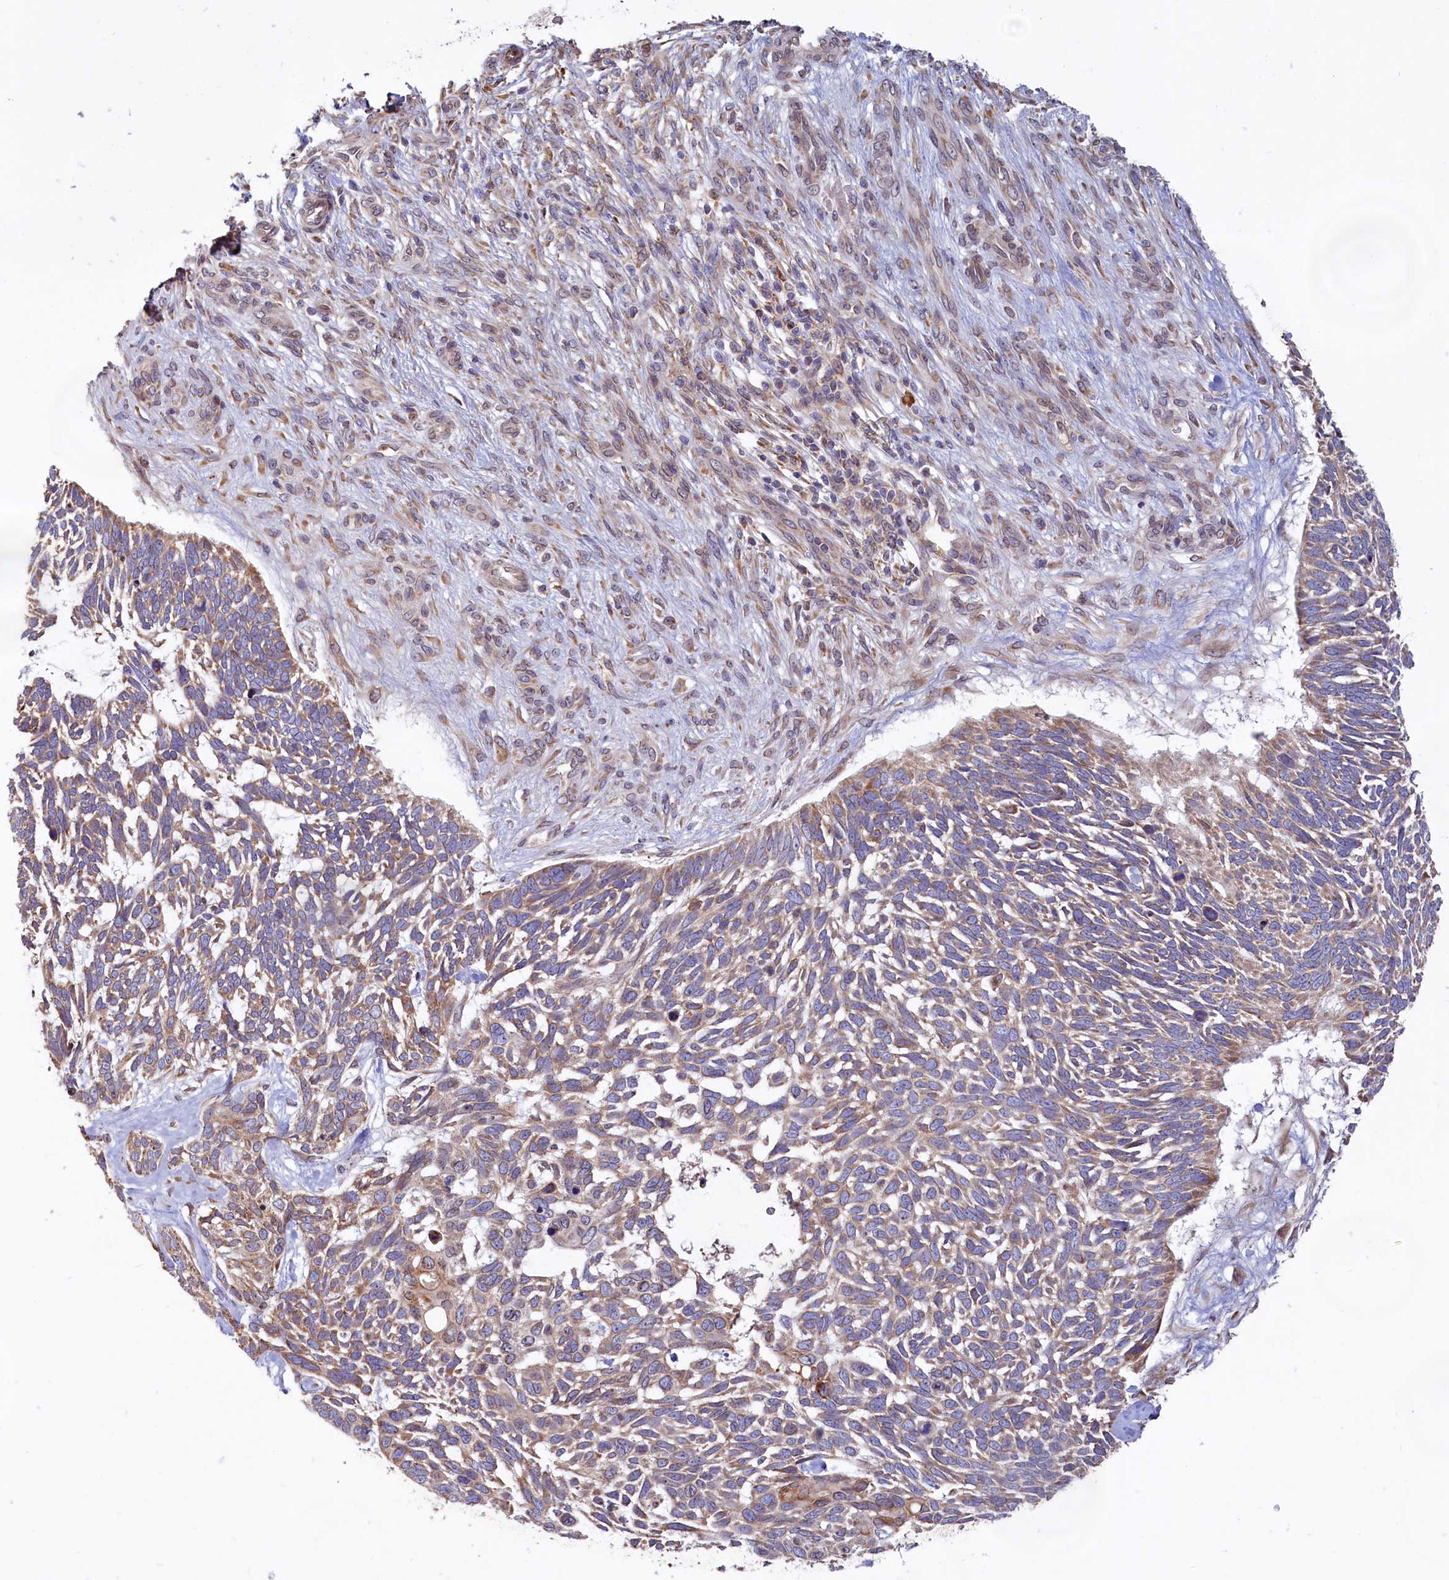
{"staining": {"intensity": "moderate", "quantity": ">75%", "location": "cytoplasmic/membranous"}, "tissue": "skin cancer", "cell_type": "Tumor cells", "image_type": "cancer", "snomed": [{"axis": "morphology", "description": "Basal cell carcinoma"}, {"axis": "topography", "description": "Skin"}], "caption": "DAB (3,3'-diaminobenzidine) immunohistochemical staining of basal cell carcinoma (skin) exhibits moderate cytoplasmic/membranous protein staining in about >75% of tumor cells. The staining is performed using DAB (3,3'-diaminobenzidine) brown chromogen to label protein expression. The nuclei are counter-stained blue using hematoxylin.", "gene": "TBC1D19", "patient": {"sex": "male", "age": 88}}